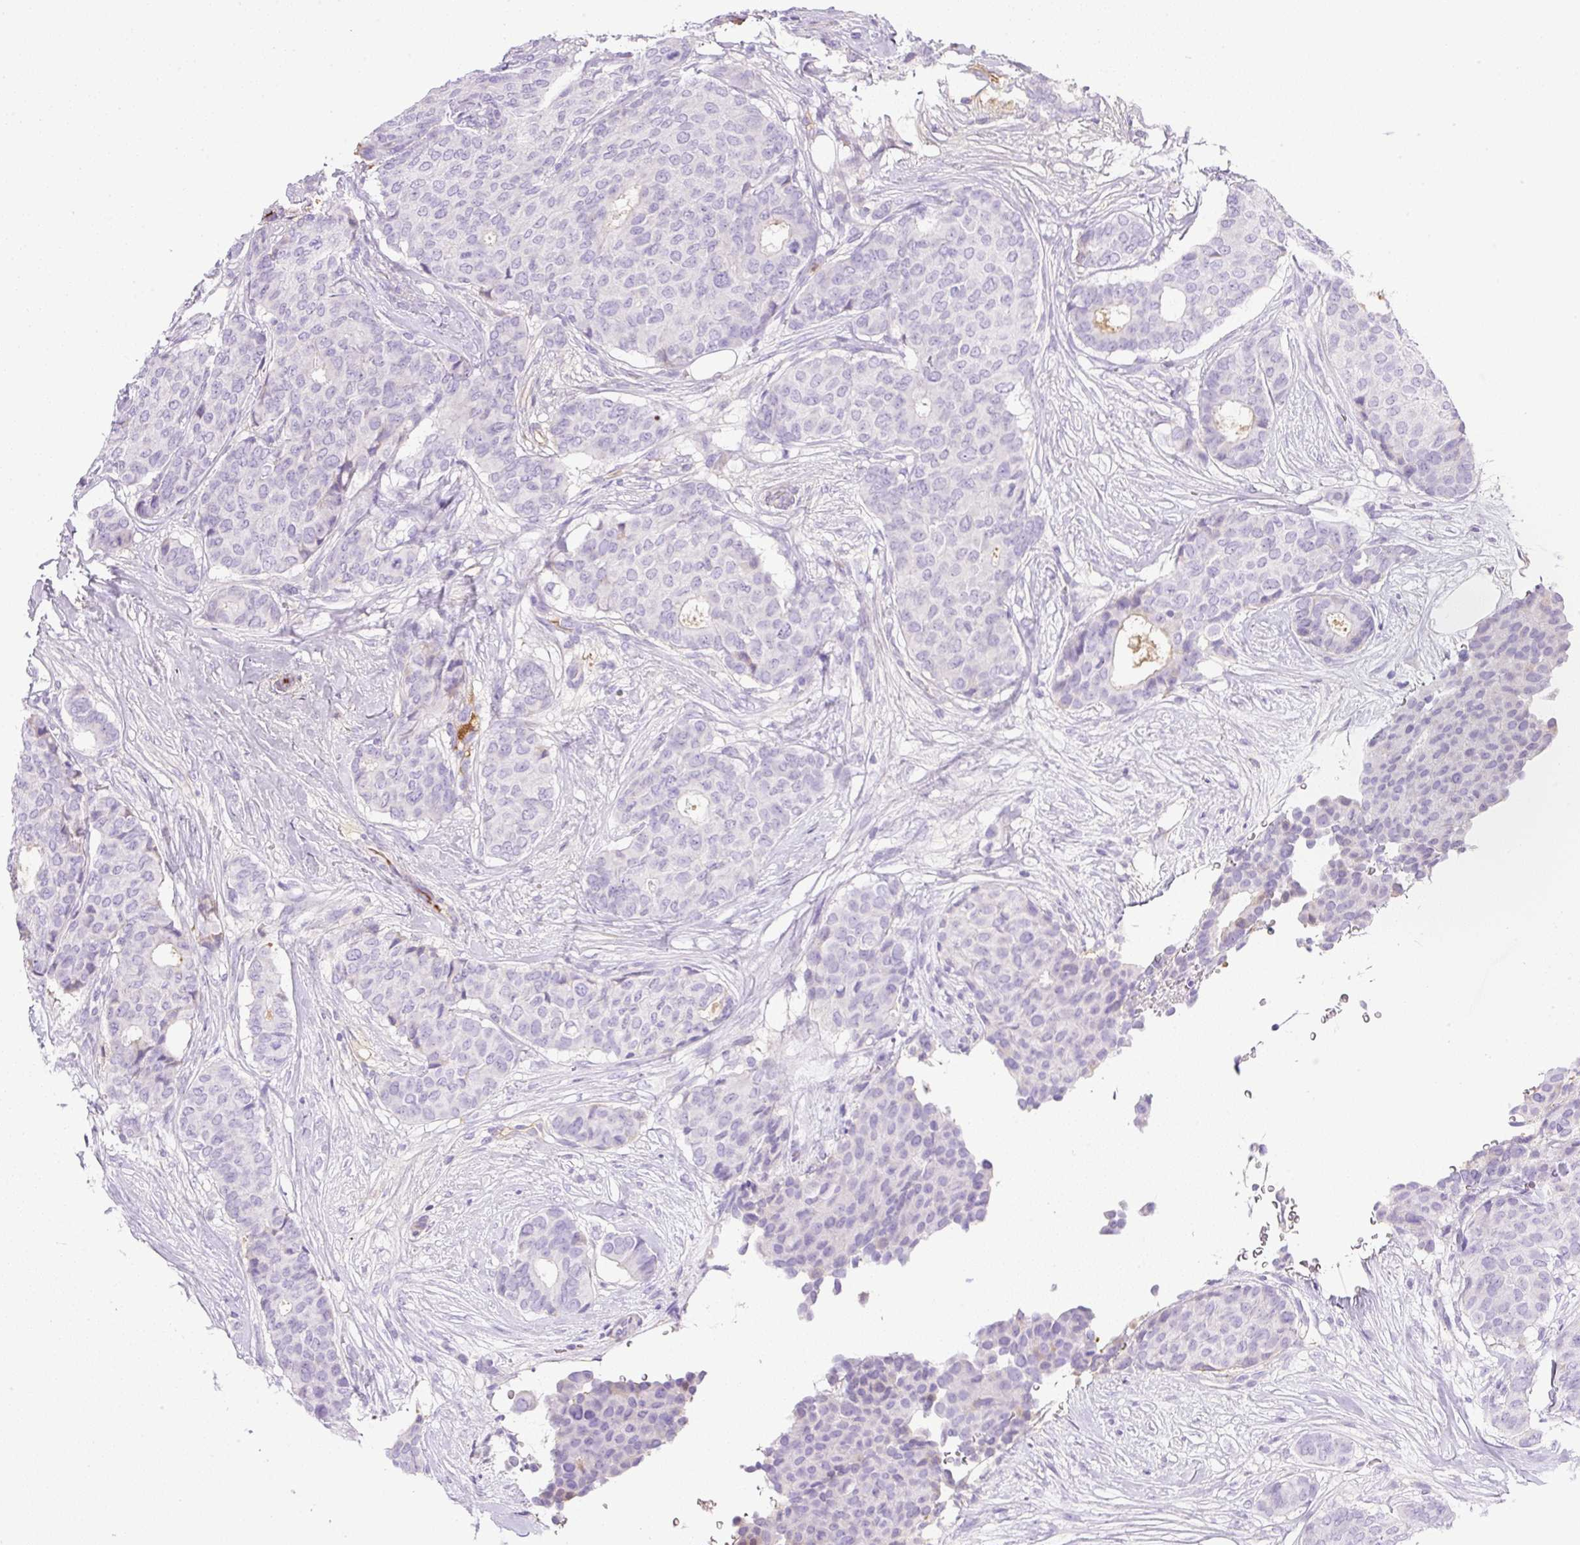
{"staining": {"intensity": "negative", "quantity": "none", "location": "none"}, "tissue": "breast cancer", "cell_type": "Tumor cells", "image_type": "cancer", "snomed": [{"axis": "morphology", "description": "Duct carcinoma"}, {"axis": "topography", "description": "Breast"}], "caption": "High power microscopy histopathology image of an IHC image of breast cancer, revealing no significant expression in tumor cells.", "gene": "TDRD15", "patient": {"sex": "female", "age": 75}}